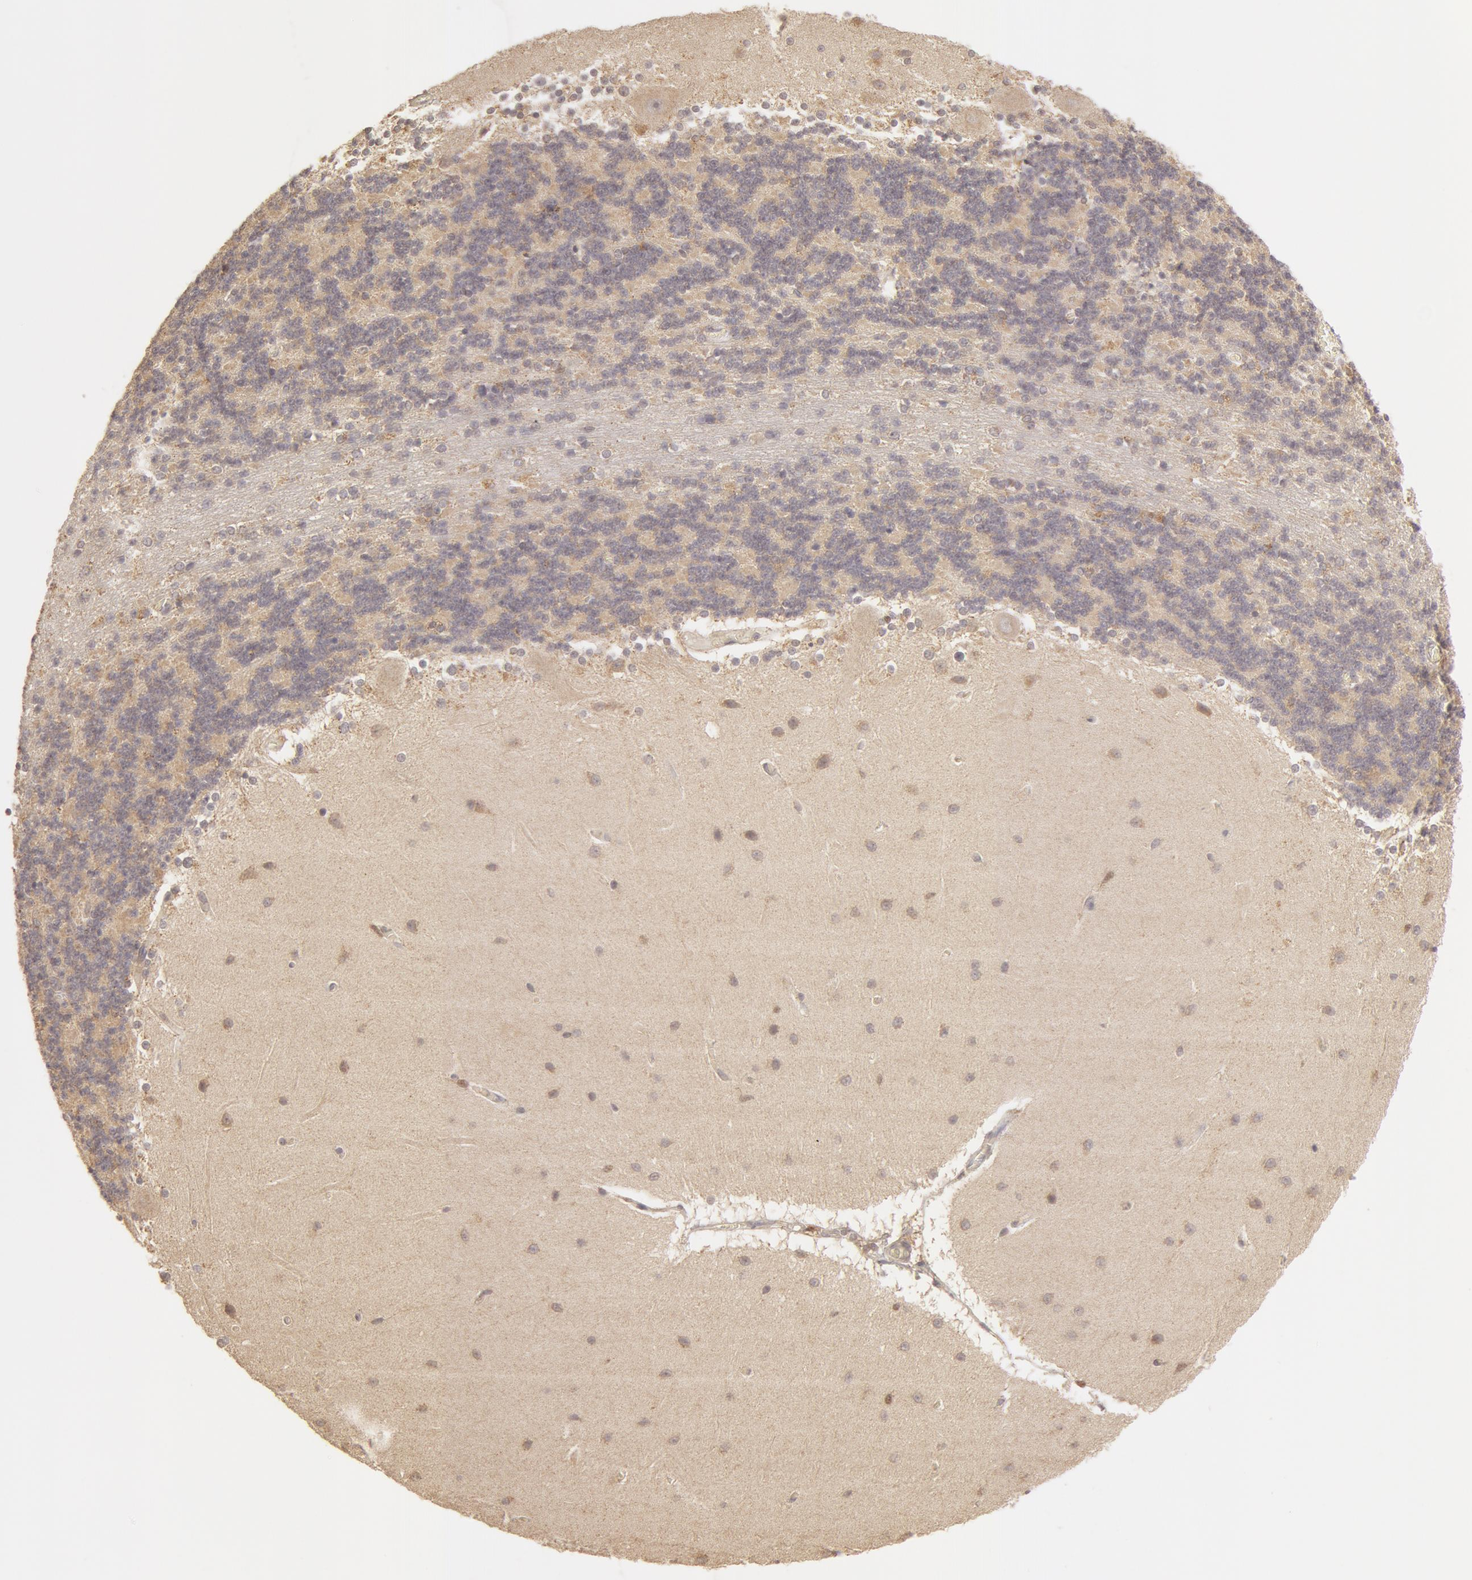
{"staining": {"intensity": "negative", "quantity": "none", "location": "none"}, "tissue": "cerebellum", "cell_type": "Cells in granular layer", "image_type": "normal", "snomed": [{"axis": "morphology", "description": "Normal tissue, NOS"}, {"axis": "topography", "description": "Cerebellum"}], "caption": "IHC micrograph of unremarkable cerebellum stained for a protein (brown), which shows no expression in cells in granular layer. (DAB (3,3'-diaminobenzidine) immunohistochemistry (IHC) with hematoxylin counter stain).", "gene": "ADPRH", "patient": {"sex": "female", "age": 54}}